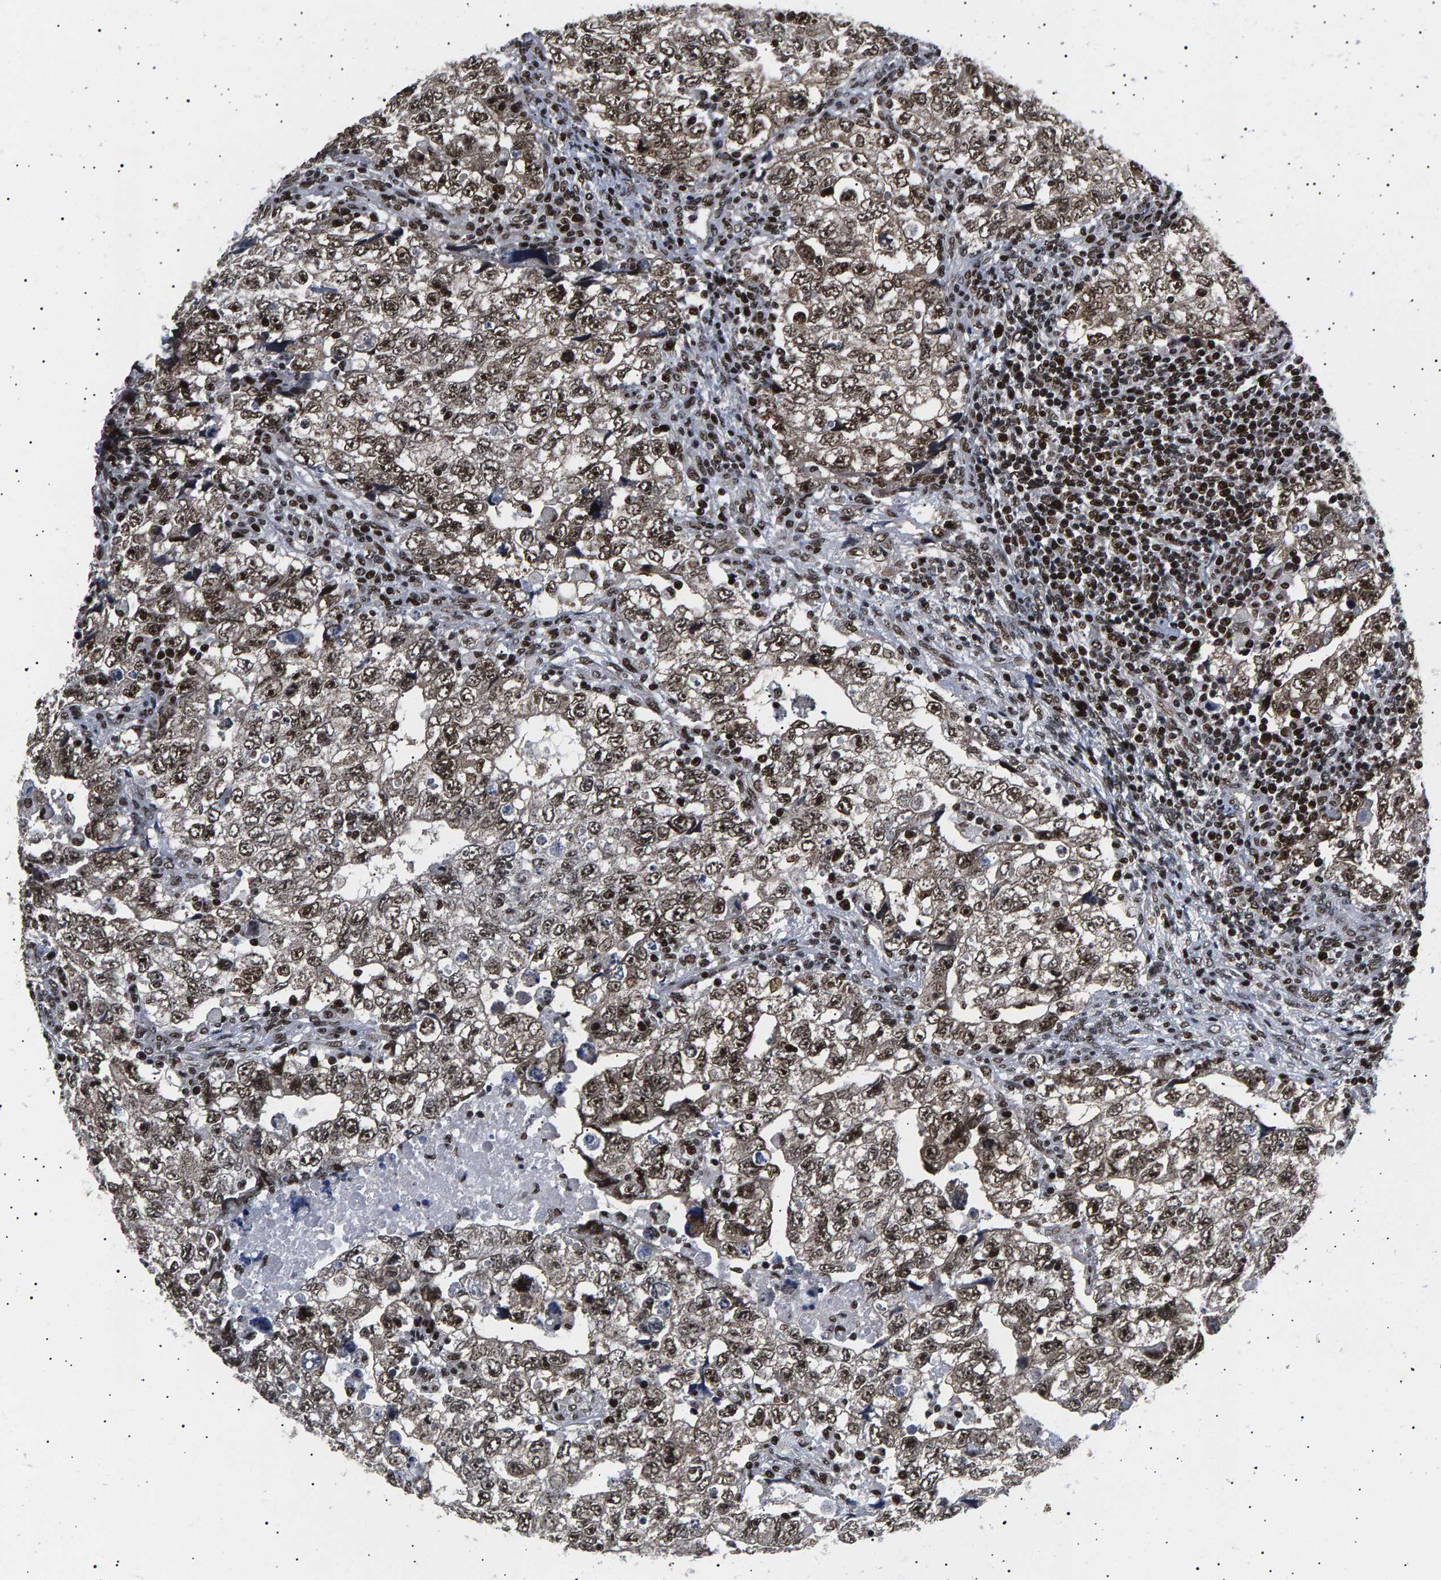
{"staining": {"intensity": "strong", "quantity": ">75%", "location": "nuclear"}, "tissue": "testis cancer", "cell_type": "Tumor cells", "image_type": "cancer", "snomed": [{"axis": "morphology", "description": "Carcinoma, Embryonal, NOS"}, {"axis": "topography", "description": "Testis"}], "caption": "Testis cancer stained for a protein displays strong nuclear positivity in tumor cells.", "gene": "ANKRD40", "patient": {"sex": "male", "age": 36}}